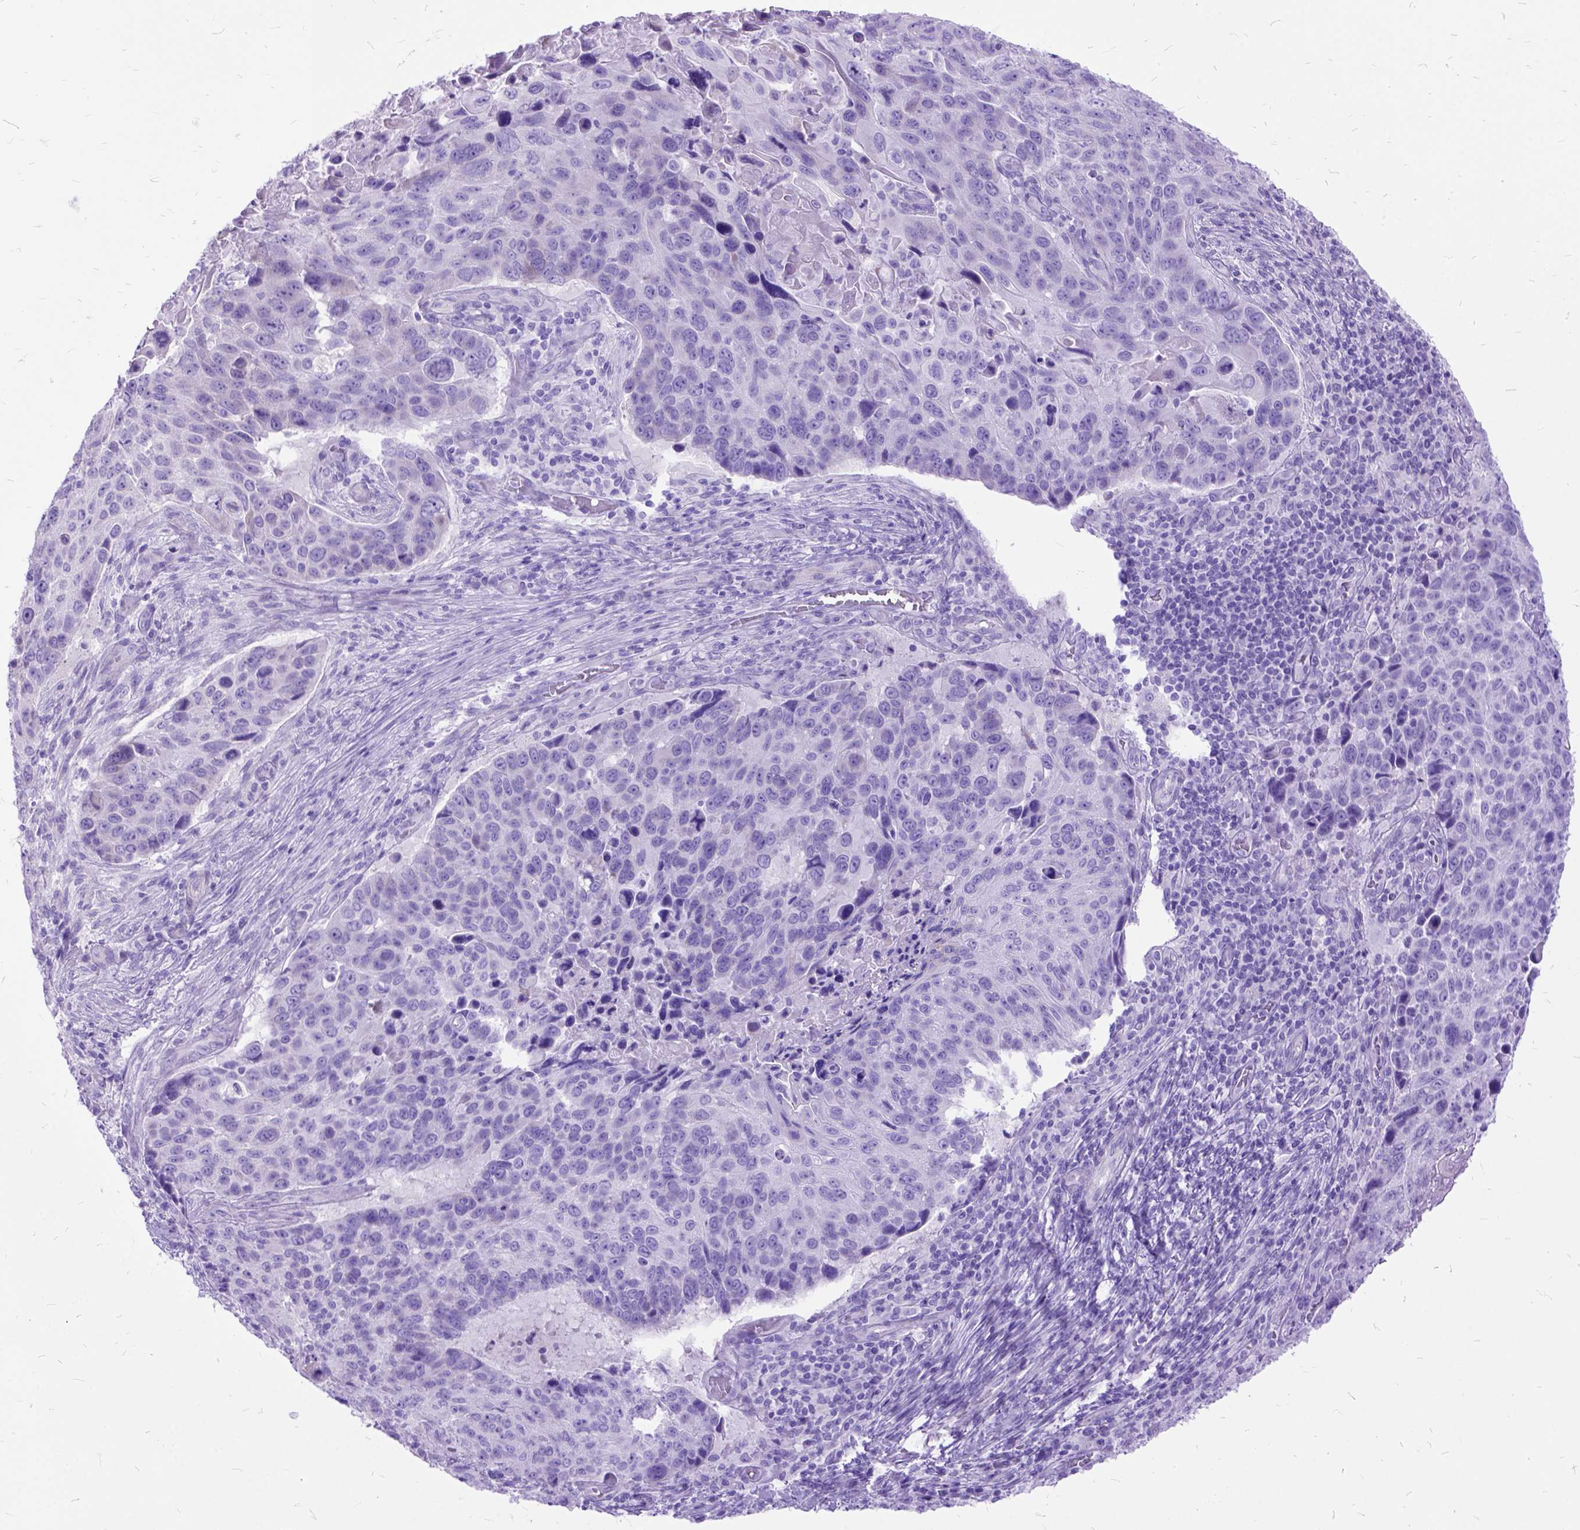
{"staining": {"intensity": "weak", "quantity": "<25%", "location": "cytoplasmic/membranous"}, "tissue": "lung cancer", "cell_type": "Tumor cells", "image_type": "cancer", "snomed": [{"axis": "morphology", "description": "Squamous cell carcinoma, NOS"}, {"axis": "topography", "description": "Lung"}], "caption": "DAB (3,3'-diaminobenzidine) immunohistochemical staining of lung cancer (squamous cell carcinoma) exhibits no significant expression in tumor cells. (DAB immunohistochemistry visualized using brightfield microscopy, high magnification).", "gene": "DNAH2", "patient": {"sex": "male", "age": 68}}